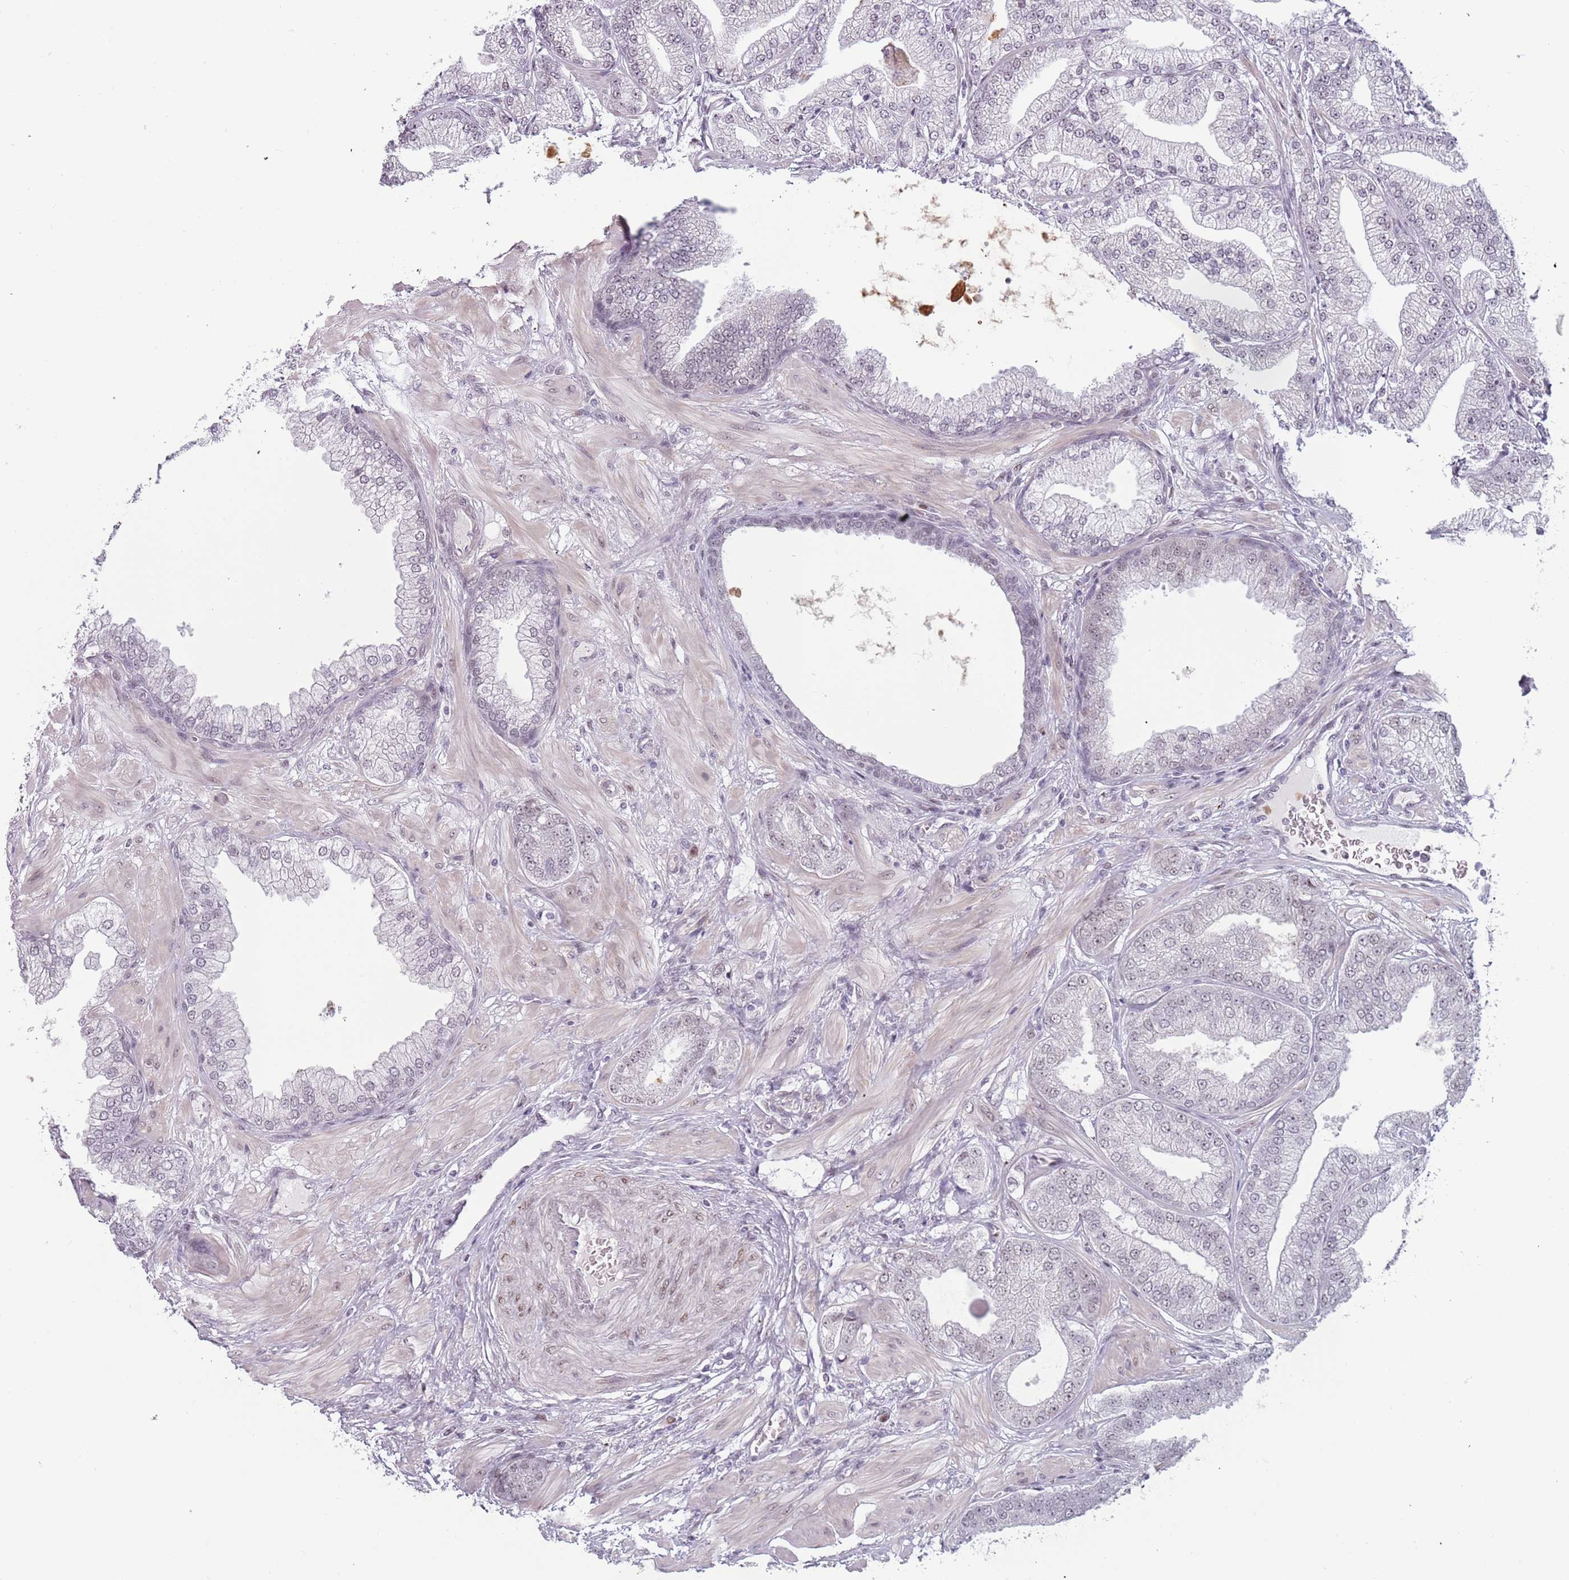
{"staining": {"intensity": "negative", "quantity": "none", "location": "none"}, "tissue": "prostate cancer", "cell_type": "Tumor cells", "image_type": "cancer", "snomed": [{"axis": "morphology", "description": "Adenocarcinoma, Low grade"}, {"axis": "topography", "description": "Prostate"}], "caption": "IHC of adenocarcinoma (low-grade) (prostate) reveals no positivity in tumor cells.", "gene": "REXO4", "patient": {"sex": "male", "age": 55}}